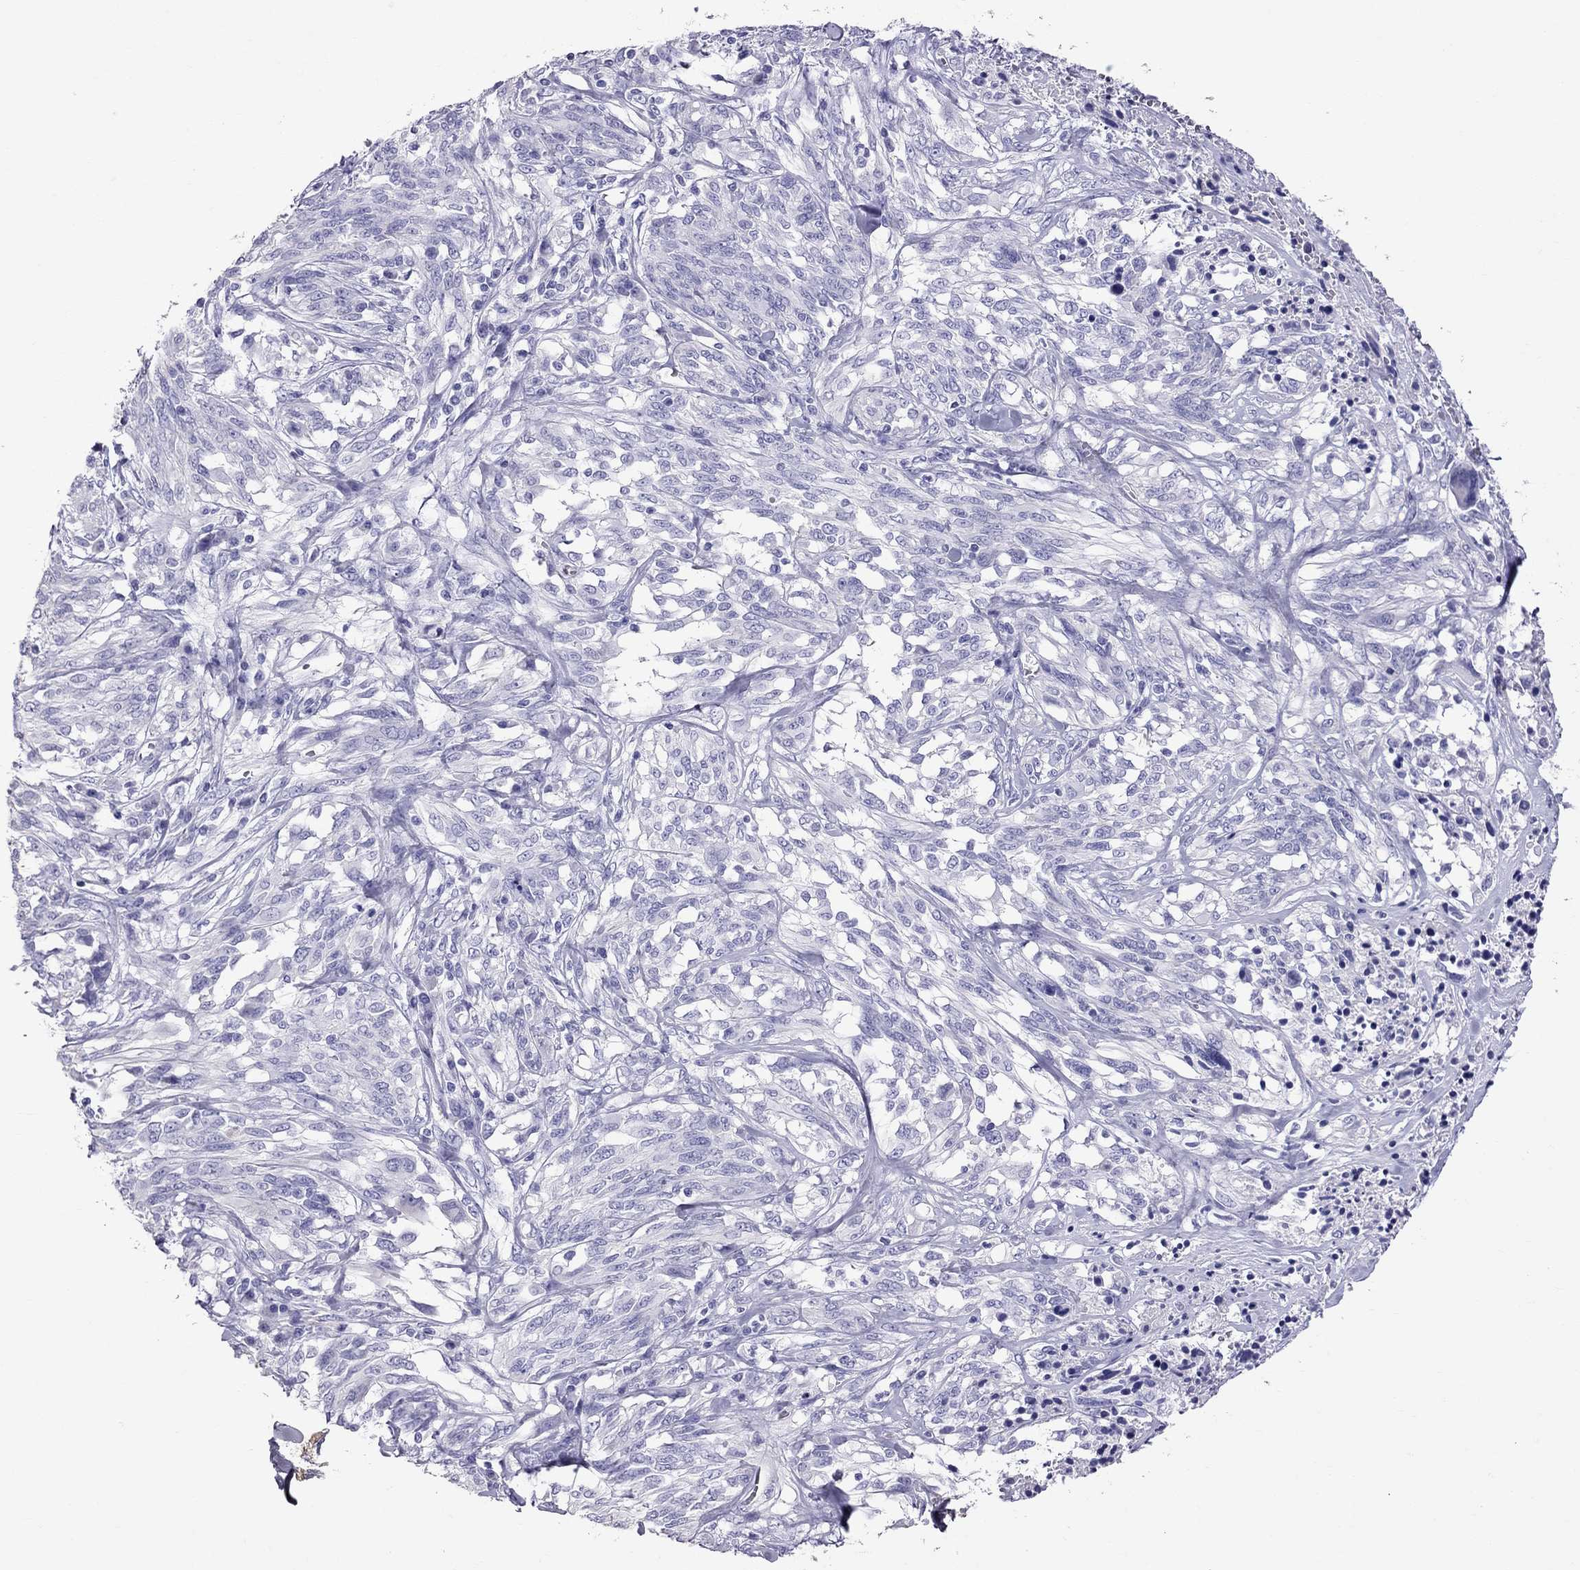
{"staining": {"intensity": "negative", "quantity": "none", "location": "none"}, "tissue": "melanoma", "cell_type": "Tumor cells", "image_type": "cancer", "snomed": [{"axis": "morphology", "description": "Malignant melanoma, NOS"}, {"axis": "topography", "description": "Skin"}], "caption": "Immunohistochemistry image of malignant melanoma stained for a protein (brown), which shows no positivity in tumor cells. (DAB immunohistochemistry with hematoxylin counter stain).", "gene": "TTLL13", "patient": {"sex": "female", "age": 91}}